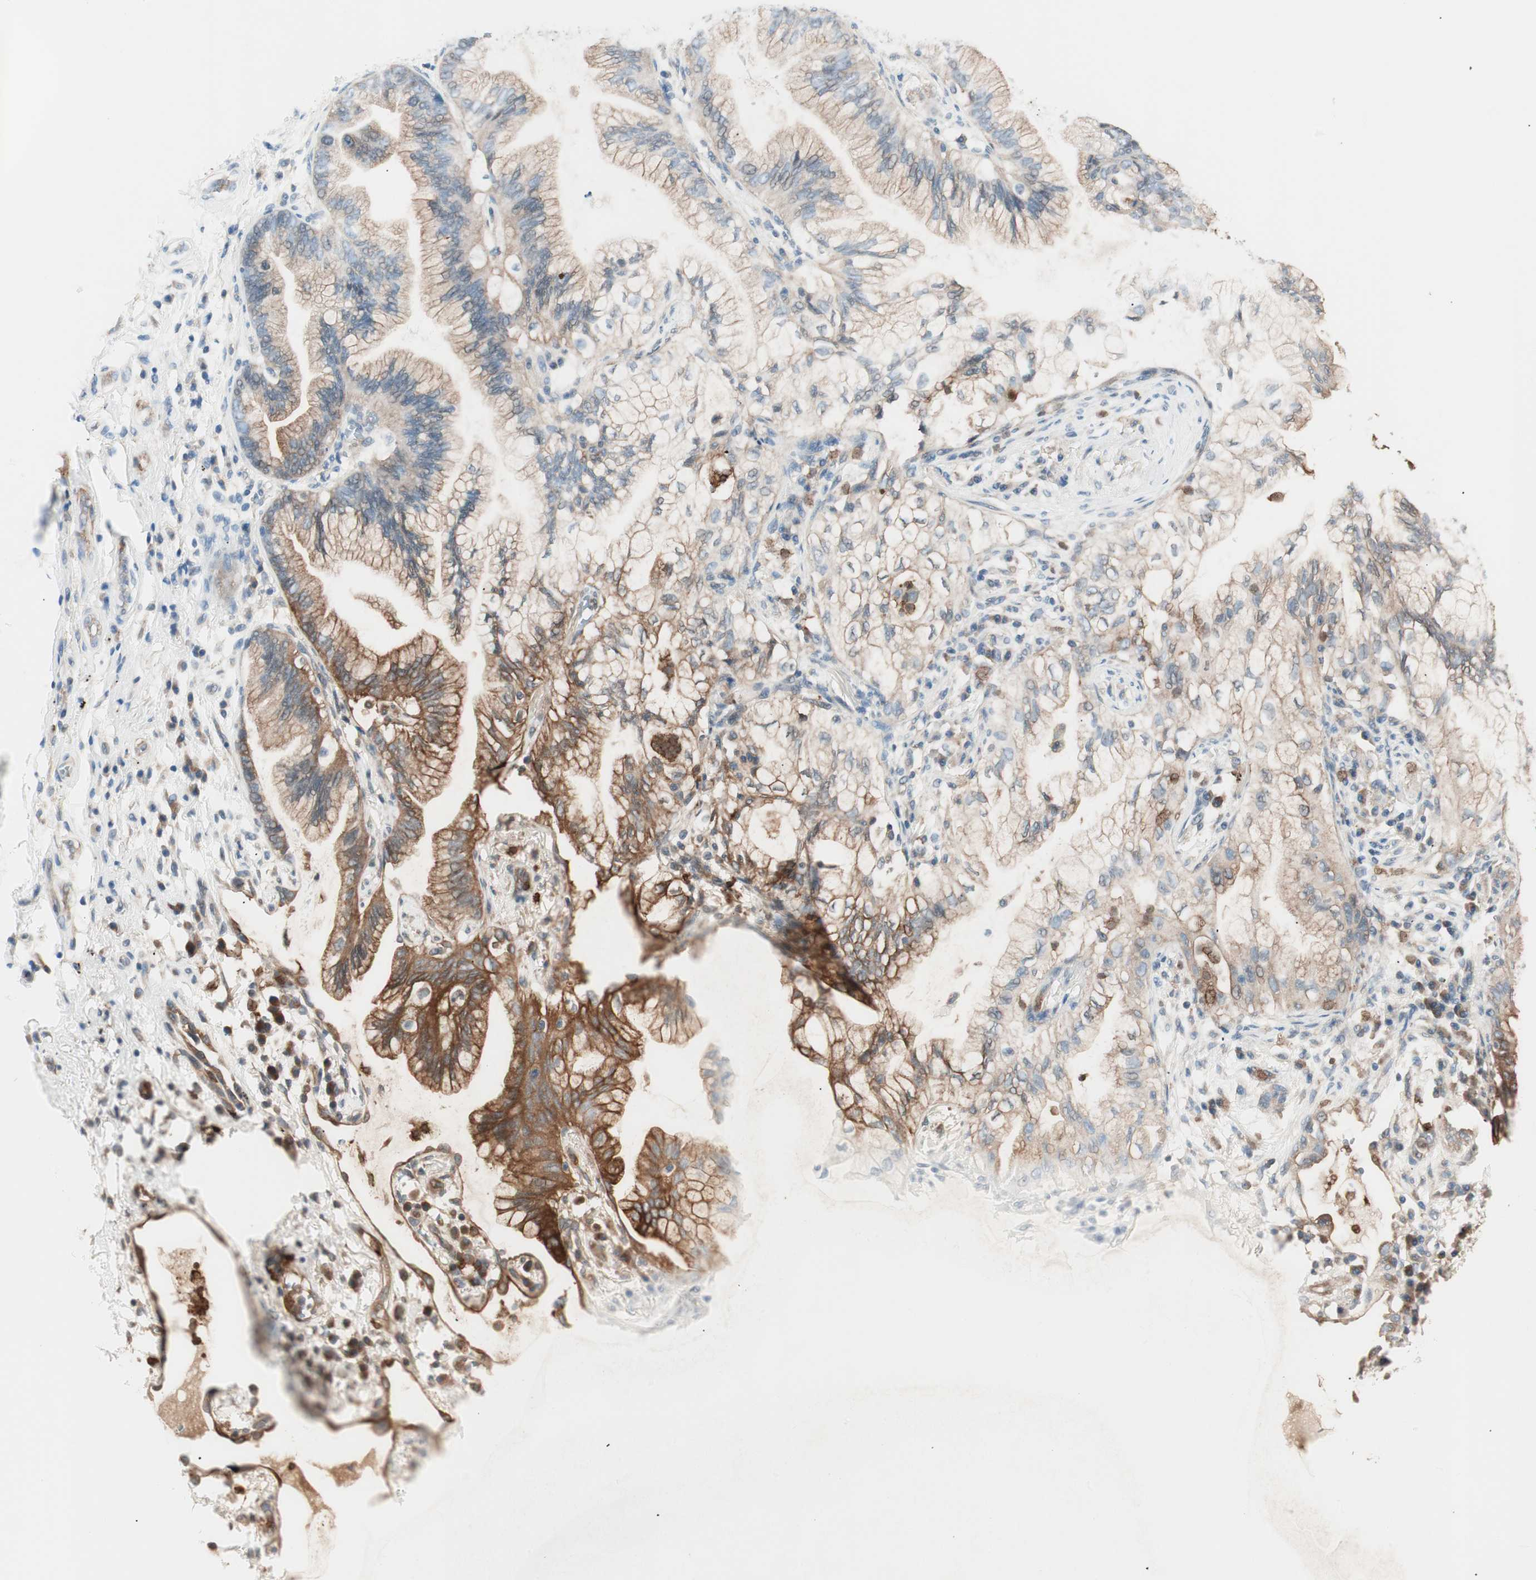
{"staining": {"intensity": "strong", "quantity": ">75%", "location": "cytoplasmic/membranous"}, "tissue": "lung cancer", "cell_type": "Tumor cells", "image_type": "cancer", "snomed": [{"axis": "morphology", "description": "Adenocarcinoma, NOS"}, {"axis": "topography", "description": "Lung"}], "caption": "Tumor cells reveal high levels of strong cytoplasmic/membranous staining in about >75% of cells in human adenocarcinoma (lung). (brown staining indicates protein expression, while blue staining denotes nuclei).", "gene": "TSG101", "patient": {"sex": "female", "age": 70}}